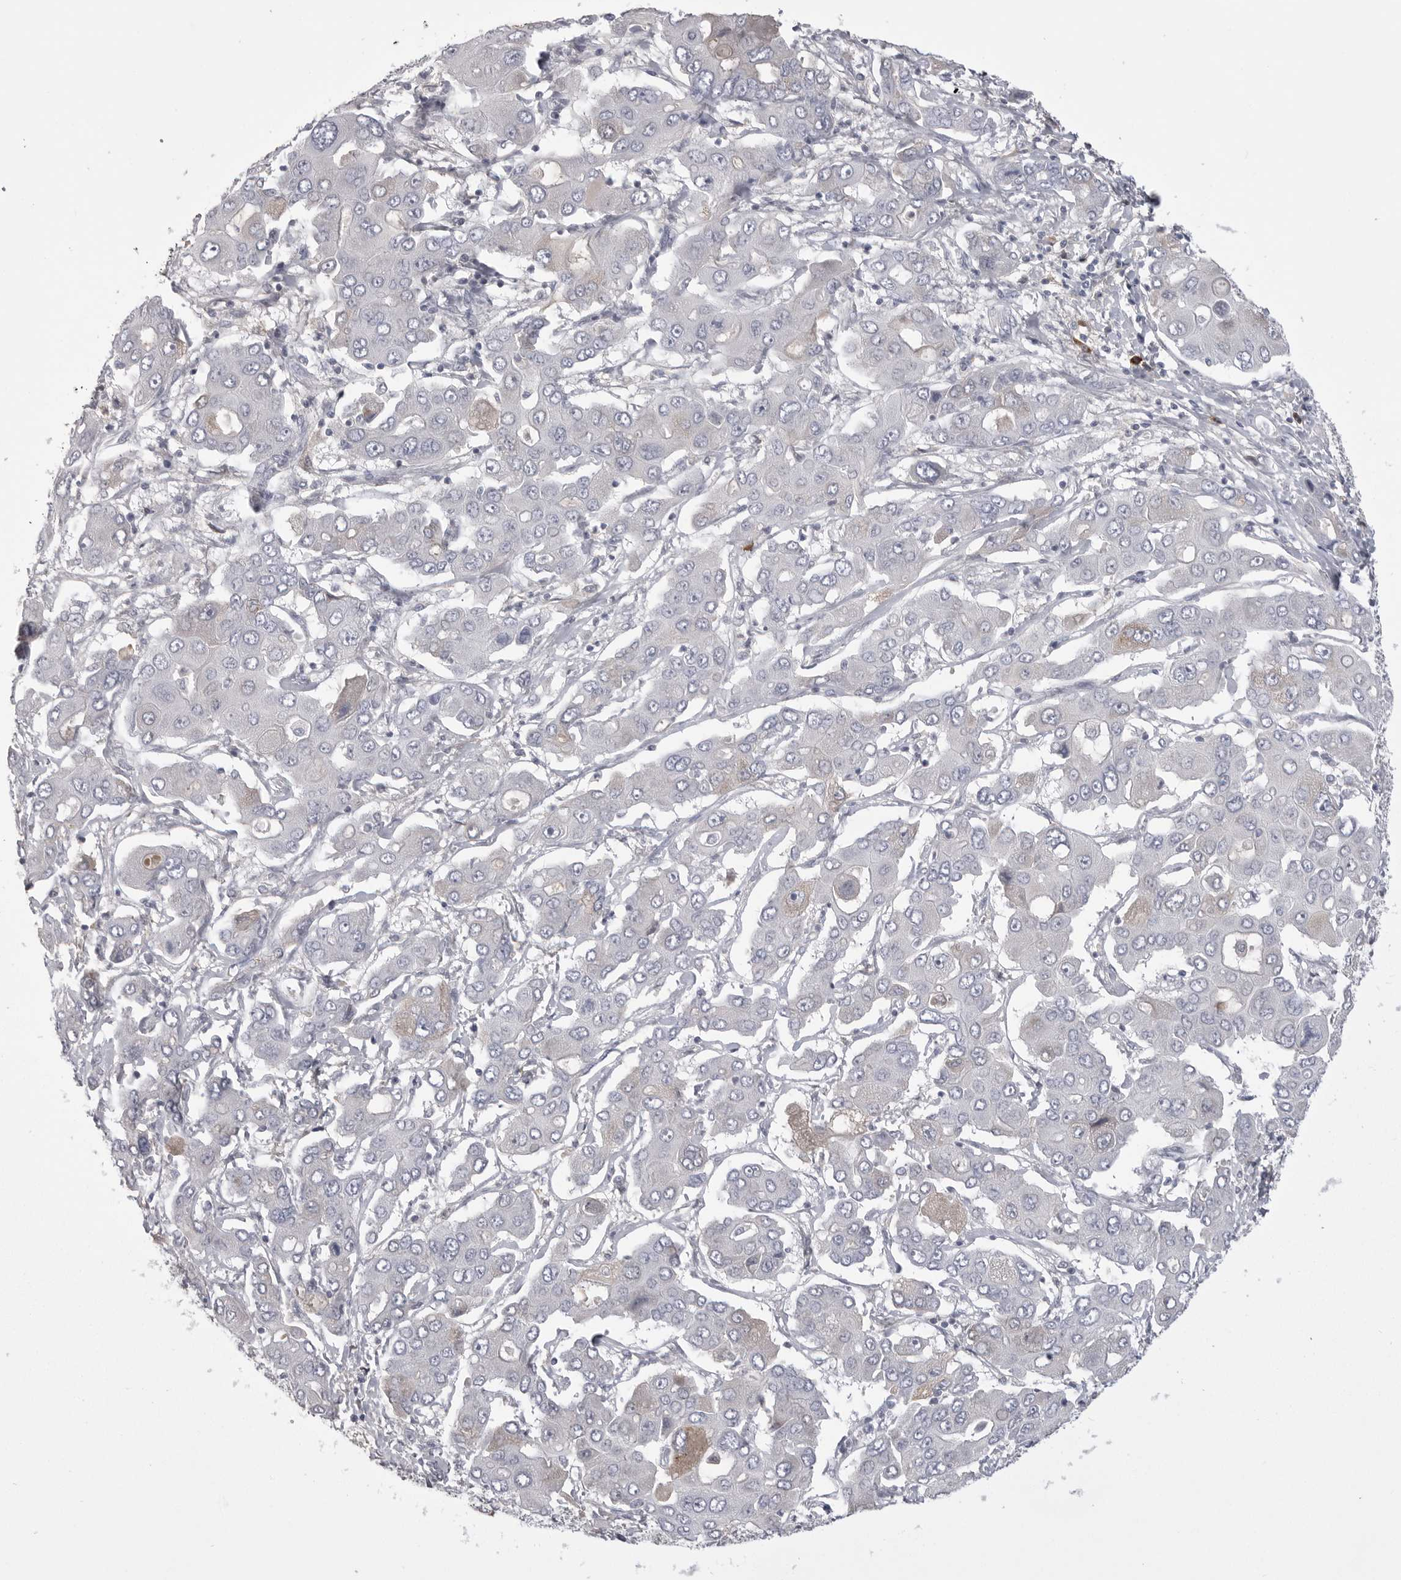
{"staining": {"intensity": "negative", "quantity": "none", "location": "none"}, "tissue": "liver cancer", "cell_type": "Tumor cells", "image_type": "cancer", "snomed": [{"axis": "morphology", "description": "Cholangiocarcinoma"}, {"axis": "topography", "description": "Liver"}], "caption": "Liver cholangiocarcinoma was stained to show a protein in brown. There is no significant expression in tumor cells.", "gene": "FKBP2", "patient": {"sex": "male", "age": 67}}